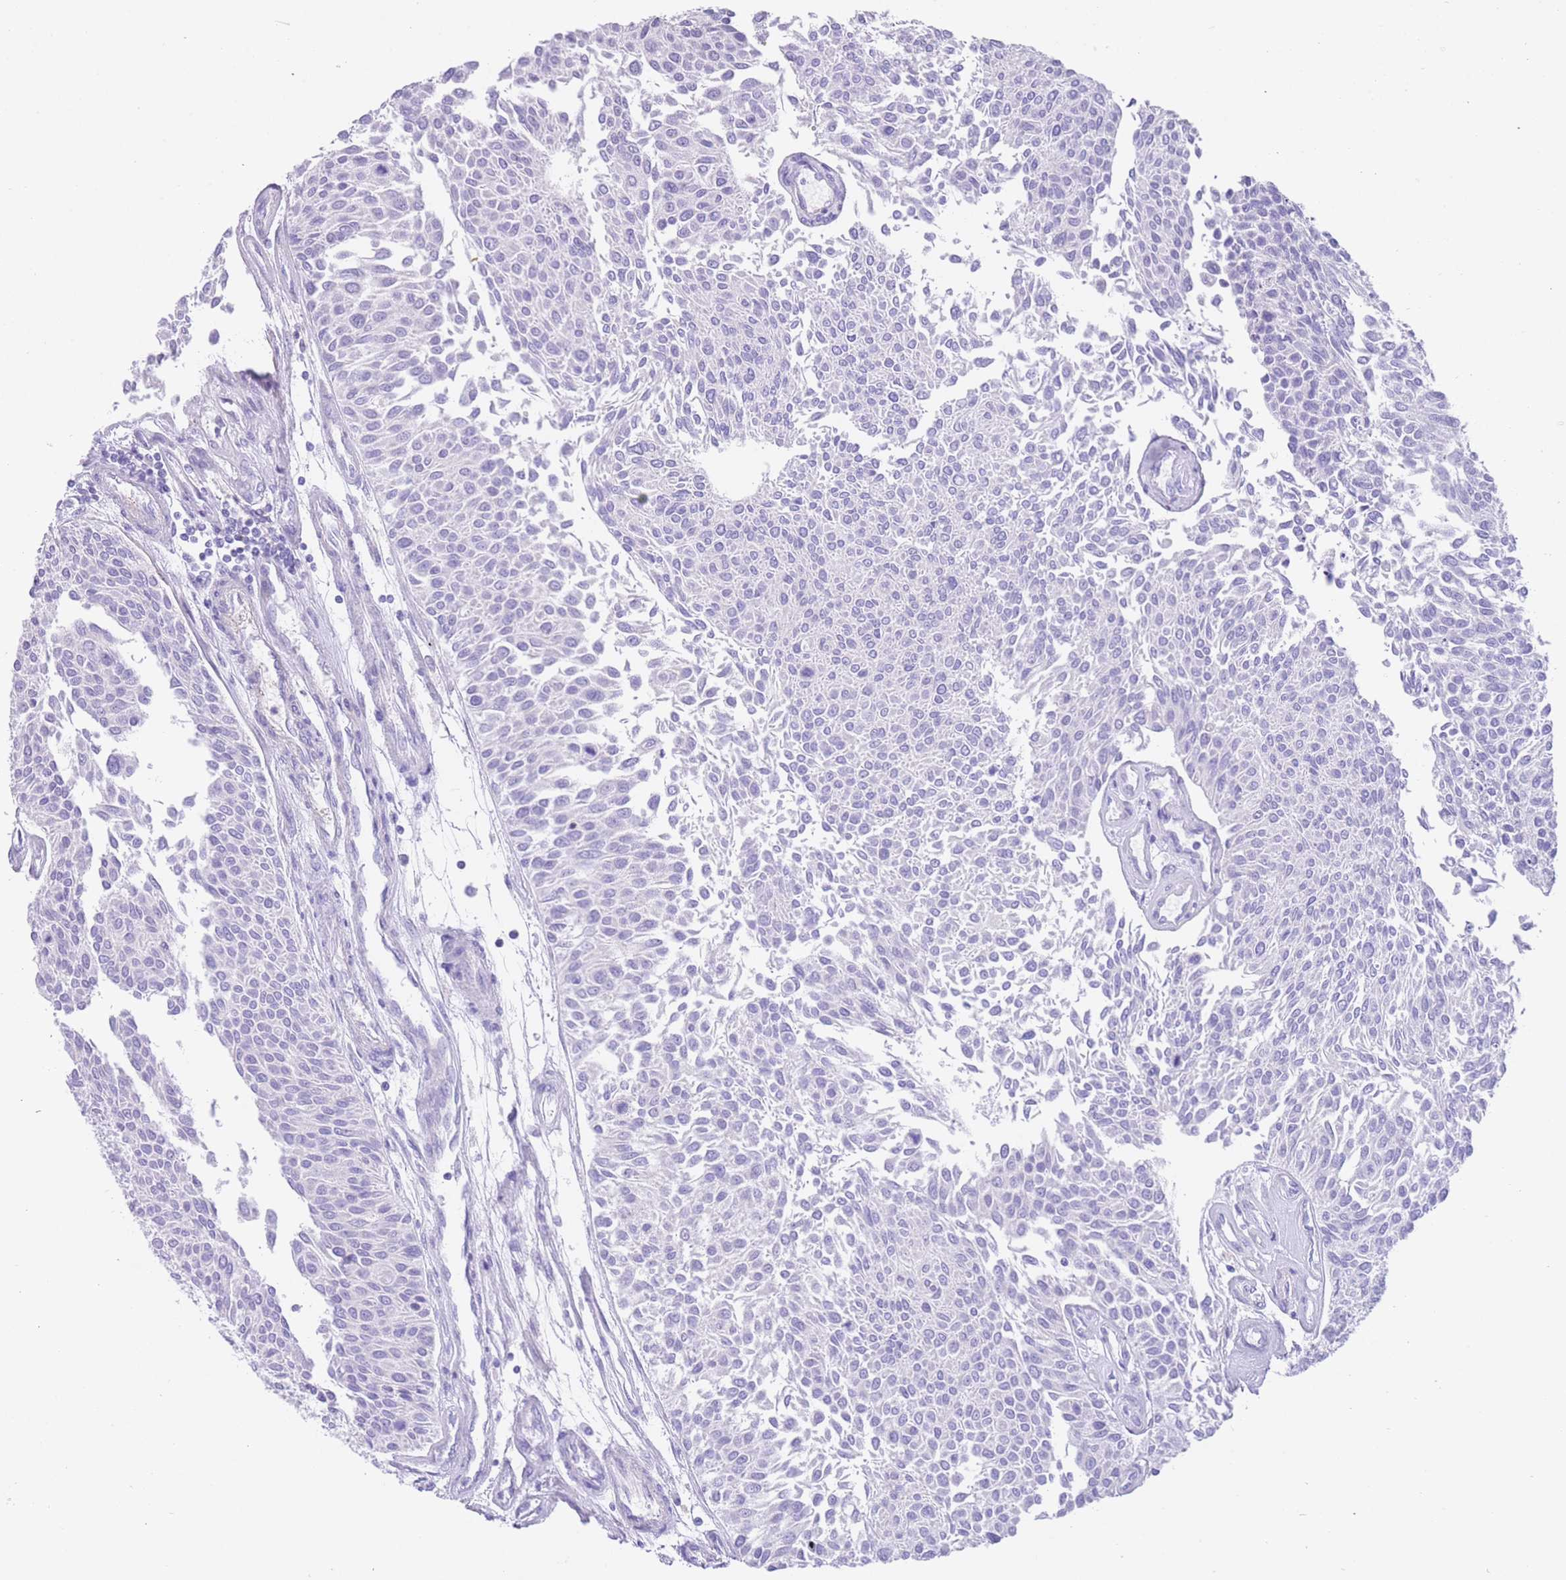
{"staining": {"intensity": "negative", "quantity": "none", "location": "none"}, "tissue": "urothelial cancer", "cell_type": "Tumor cells", "image_type": "cancer", "snomed": [{"axis": "morphology", "description": "Urothelial carcinoma, NOS"}, {"axis": "topography", "description": "Urinary bladder"}], "caption": "This is a histopathology image of immunohistochemistry staining of urothelial cancer, which shows no expression in tumor cells. Brightfield microscopy of immunohistochemistry stained with DAB (brown) and hematoxylin (blue), captured at high magnification.", "gene": "LDB3", "patient": {"sex": "male", "age": 55}}